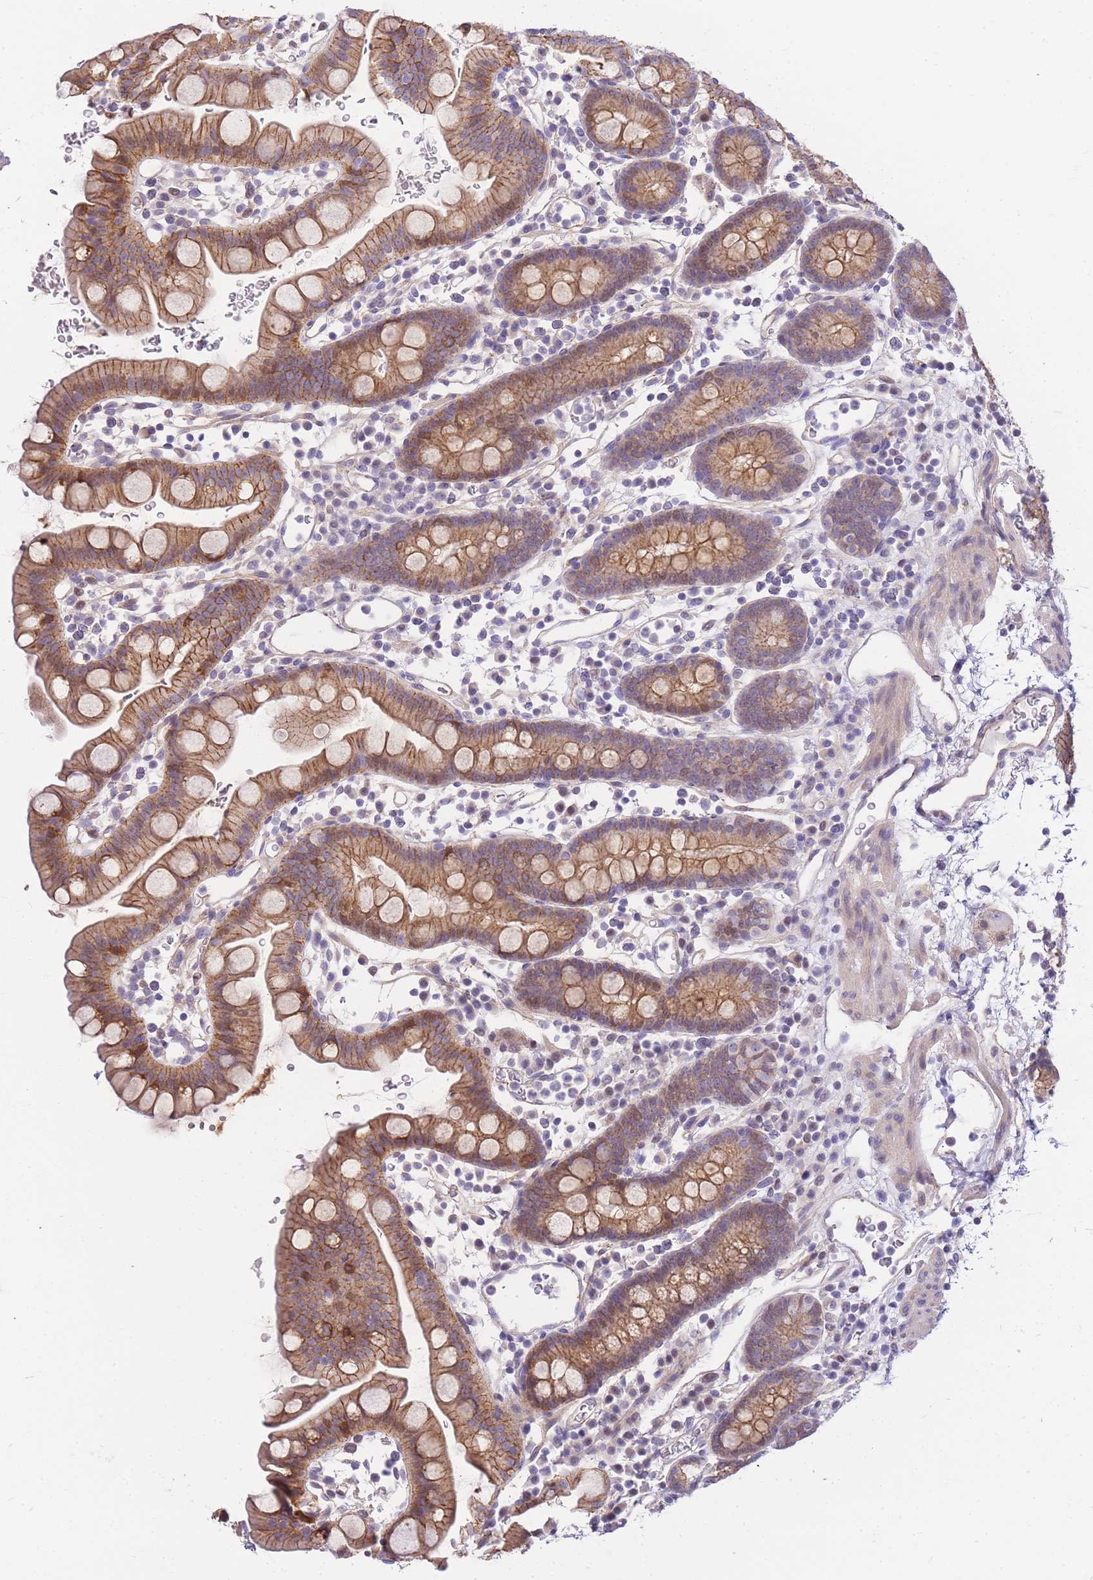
{"staining": {"intensity": "moderate", "quantity": ">75%", "location": "cytoplasmic/membranous"}, "tissue": "small intestine", "cell_type": "Glandular cells", "image_type": "normal", "snomed": [{"axis": "morphology", "description": "Normal tissue, NOS"}, {"axis": "topography", "description": "Stomach, upper"}, {"axis": "topography", "description": "Stomach, lower"}, {"axis": "topography", "description": "Small intestine"}], "caption": "A micrograph showing moderate cytoplasmic/membranous expression in about >75% of glandular cells in benign small intestine, as visualized by brown immunohistochemical staining.", "gene": "CLBA1", "patient": {"sex": "male", "age": 68}}